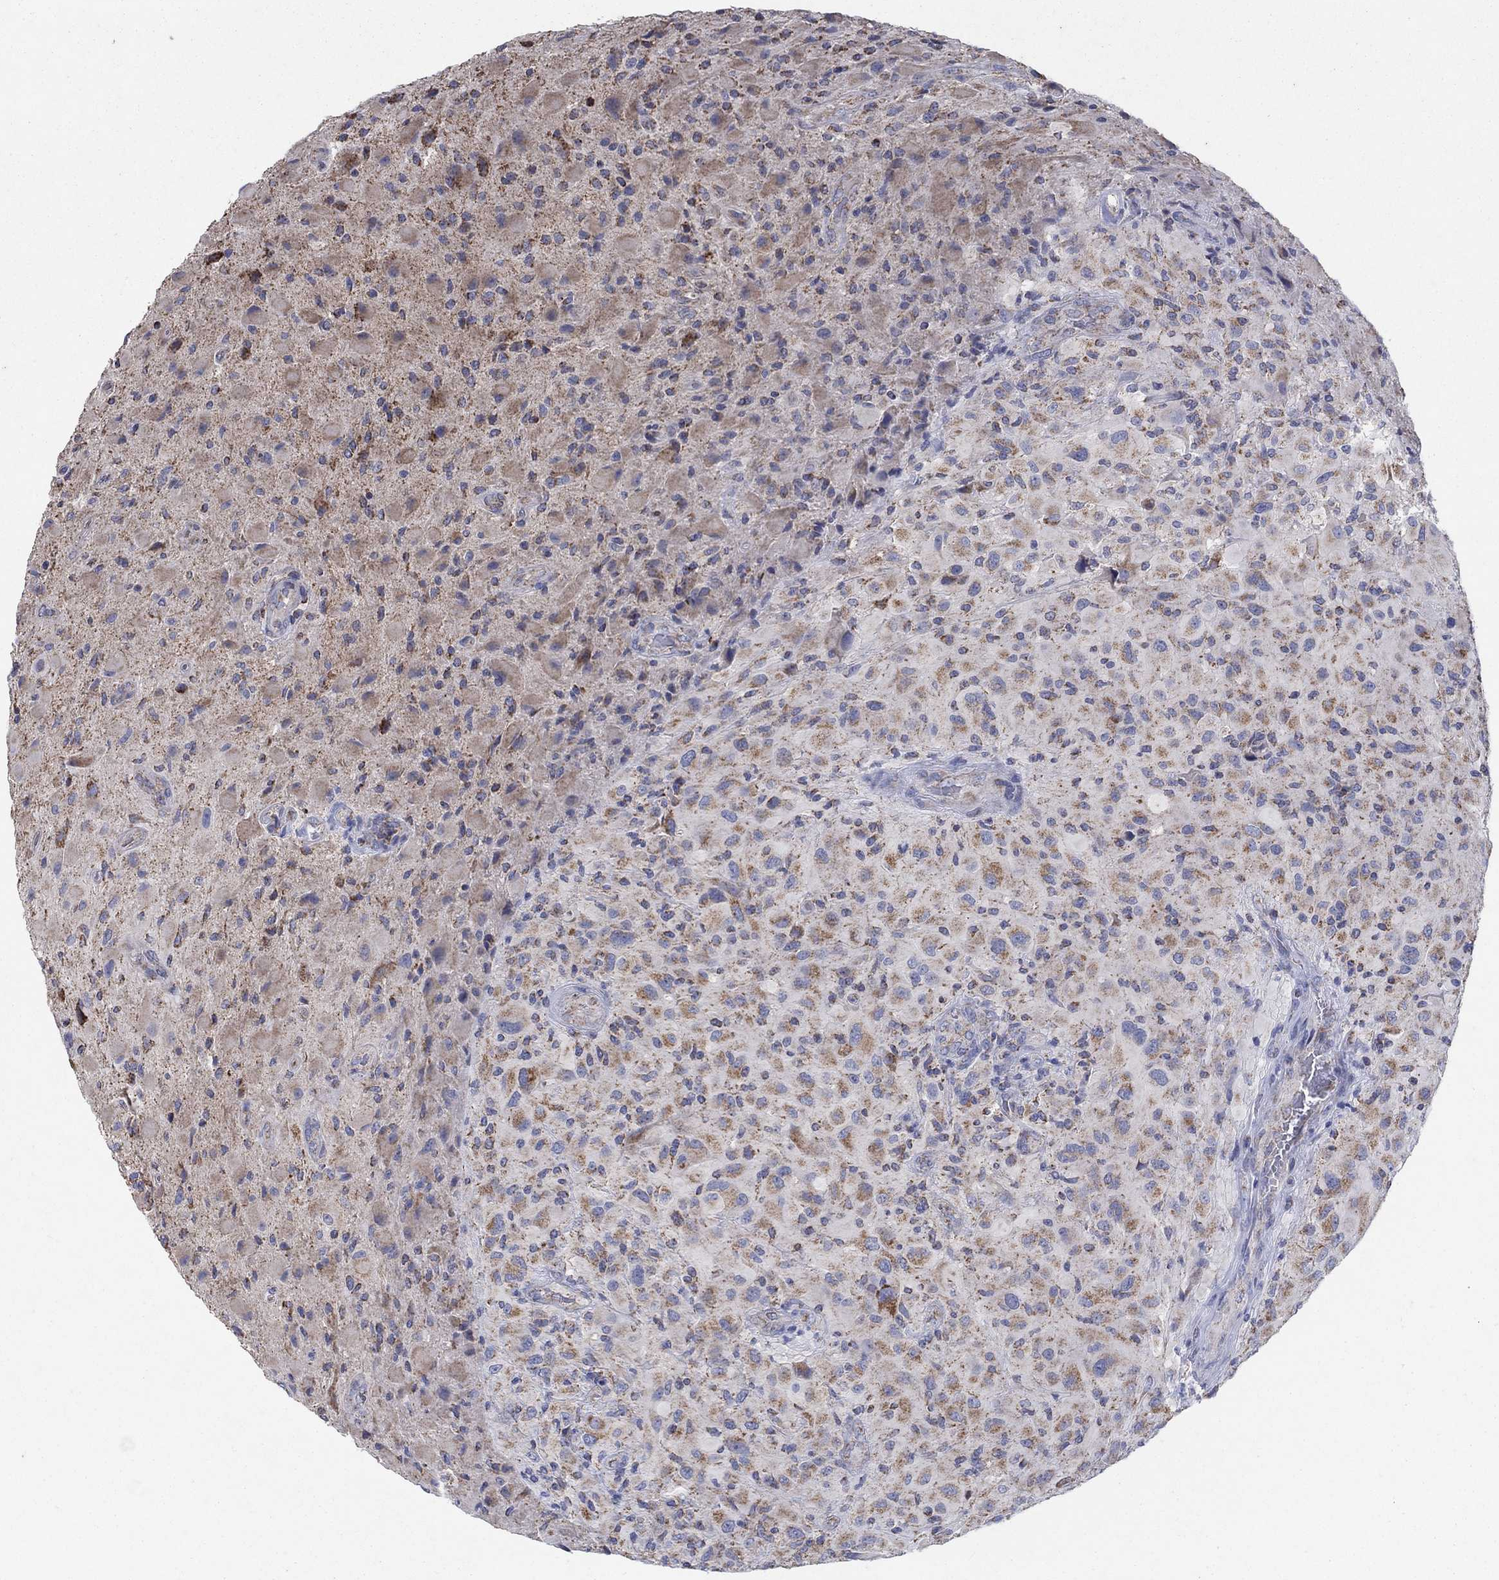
{"staining": {"intensity": "strong", "quantity": "<25%", "location": "cytoplasmic/membranous"}, "tissue": "glioma", "cell_type": "Tumor cells", "image_type": "cancer", "snomed": [{"axis": "morphology", "description": "Glioma, malignant, High grade"}, {"axis": "topography", "description": "Cerebral cortex"}], "caption": "Tumor cells show strong cytoplasmic/membranous expression in approximately <25% of cells in glioma.", "gene": "C9orf85", "patient": {"sex": "male", "age": 35}}